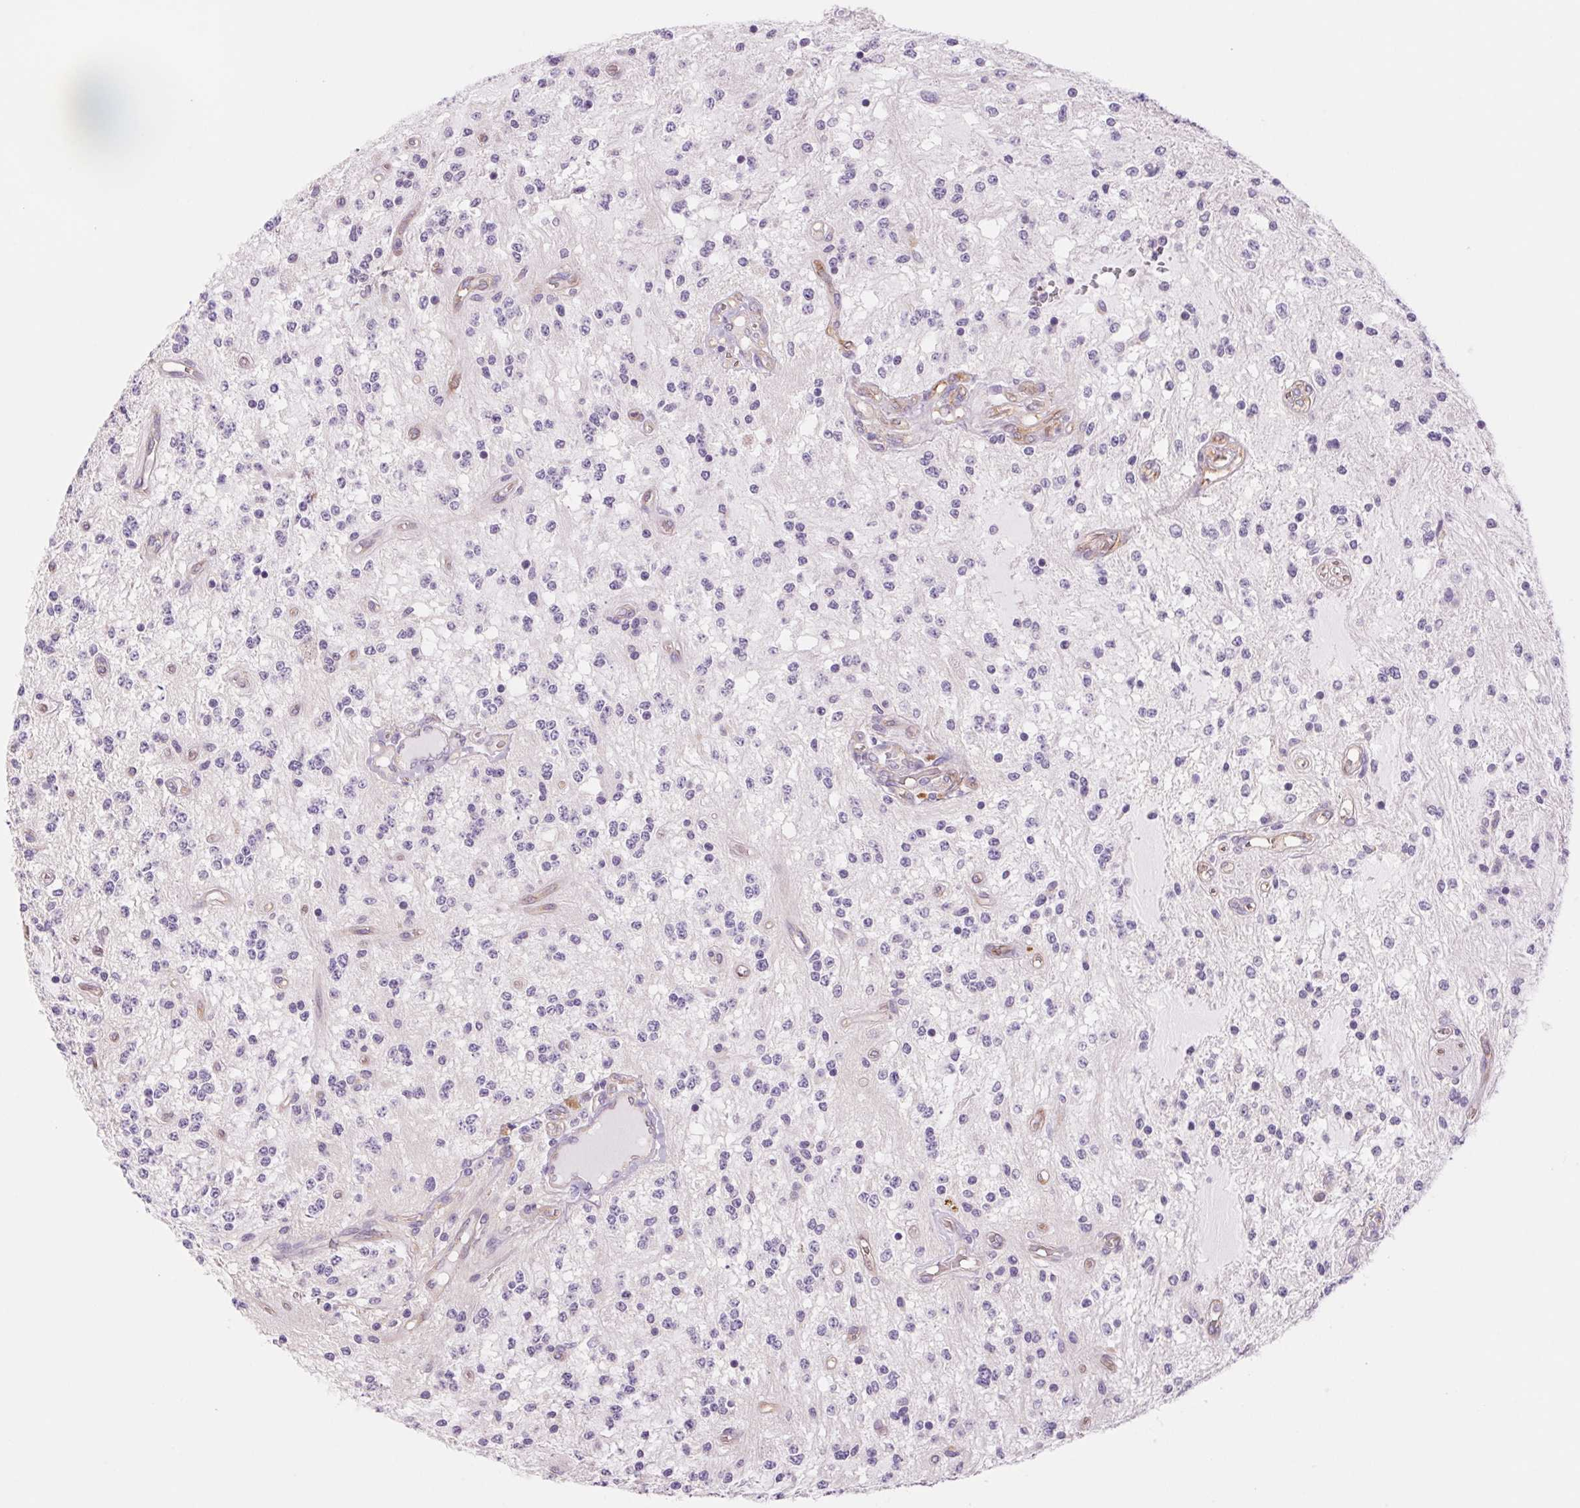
{"staining": {"intensity": "negative", "quantity": "none", "location": "none"}, "tissue": "glioma", "cell_type": "Tumor cells", "image_type": "cancer", "snomed": [{"axis": "morphology", "description": "Glioma, malignant, Low grade"}, {"axis": "topography", "description": "Cerebellum"}], "caption": "Immunohistochemistry micrograph of human malignant low-grade glioma stained for a protein (brown), which exhibits no positivity in tumor cells. Brightfield microscopy of IHC stained with DAB (brown) and hematoxylin (blue), captured at high magnification.", "gene": "IGFL3", "patient": {"sex": "female", "age": 14}}